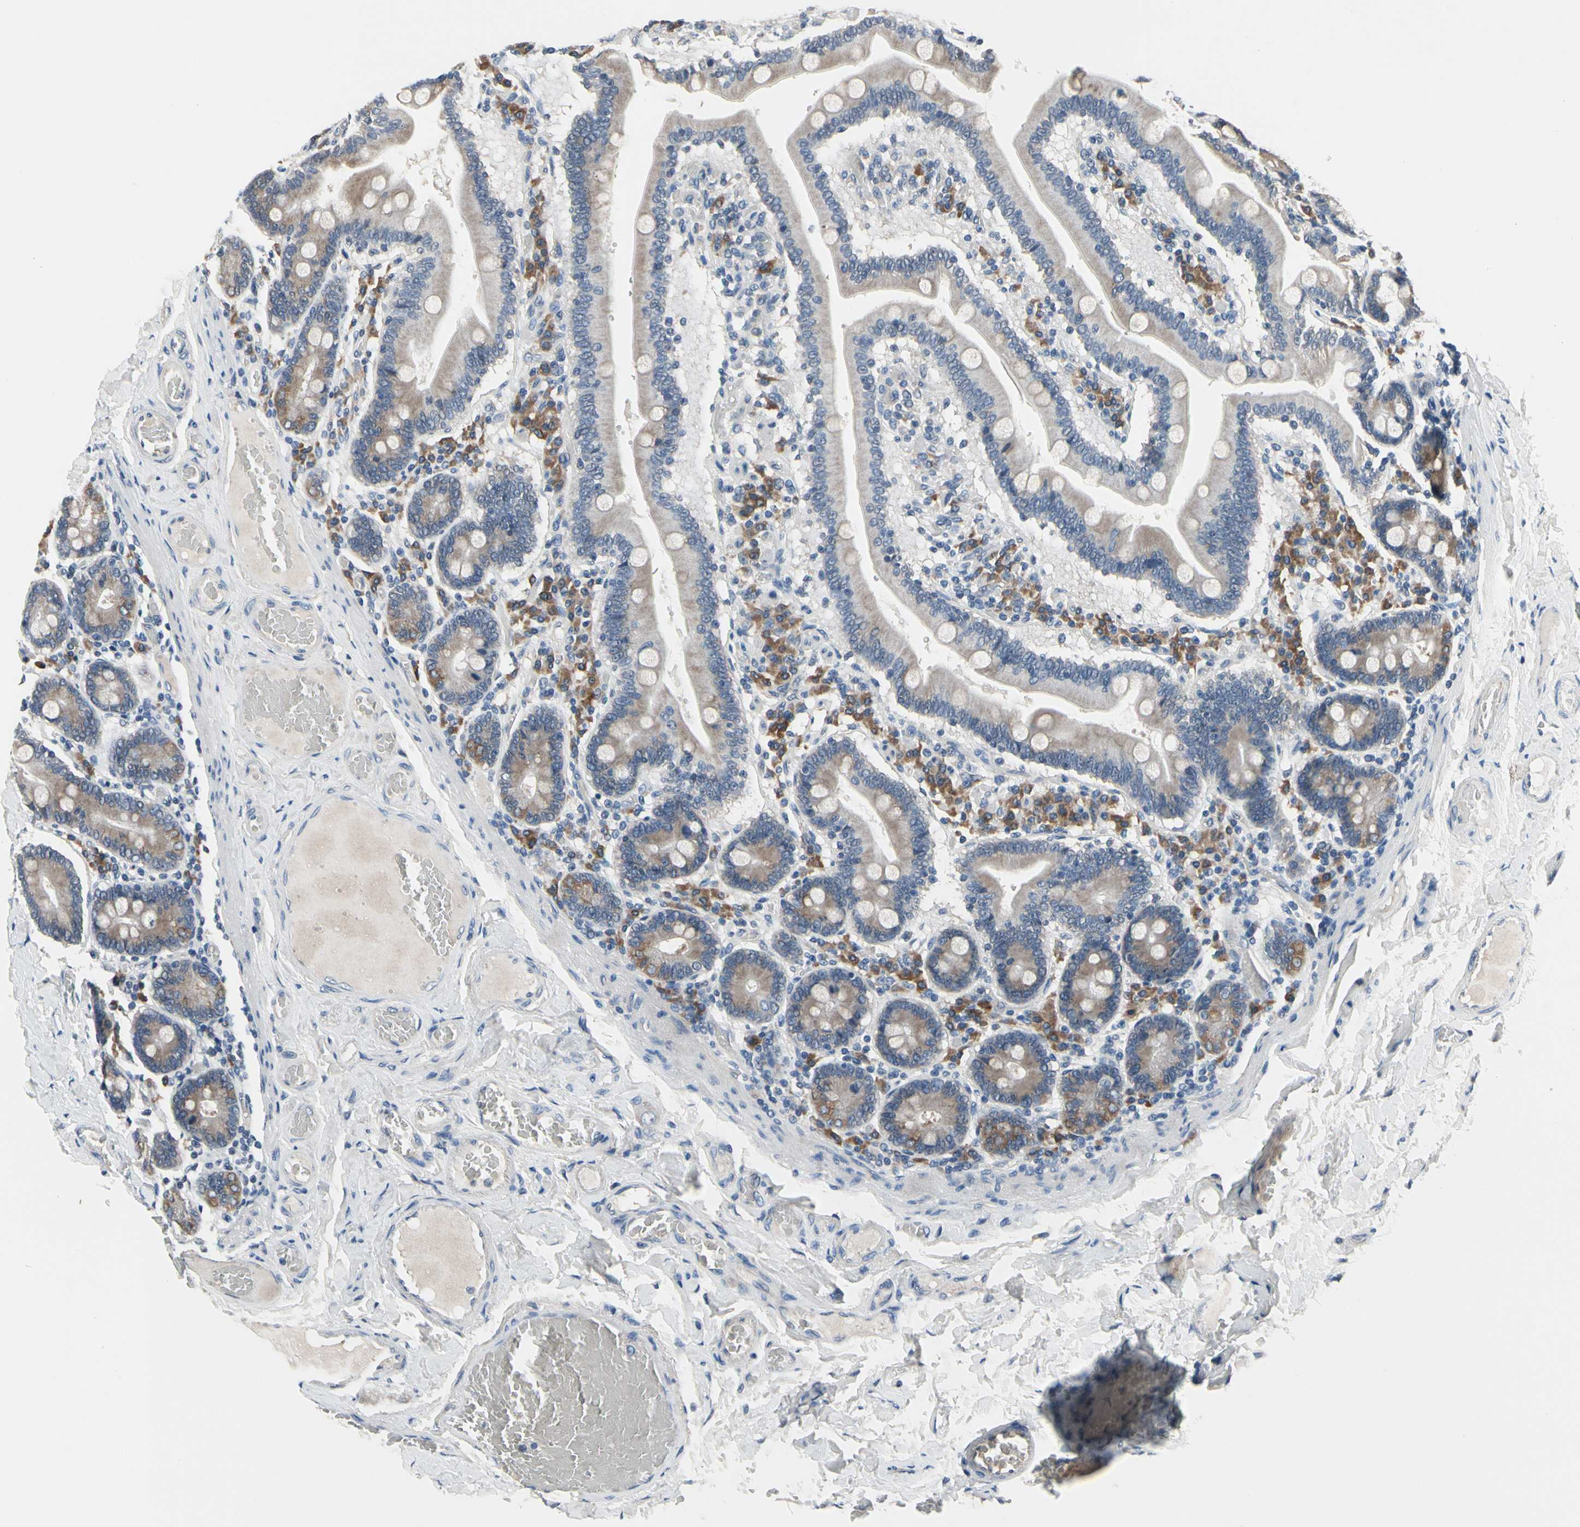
{"staining": {"intensity": "weak", "quantity": "25%-75%", "location": "cytoplasmic/membranous"}, "tissue": "duodenum", "cell_type": "Glandular cells", "image_type": "normal", "snomed": [{"axis": "morphology", "description": "Normal tissue, NOS"}, {"axis": "topography", "description": "Duodenum"}], "caption": "A brown stain labels weak cytoplasmic/membranous positivity of a protein in glandular cells of normal human duodenum. The staining is performed using DAB (3,3'-diaminobenzidine) brown chromogen to label protein expression. The nuclei are counter-stained blue using hematoxylin.", "gene": "SELENOK", "patient": {"sex": "male", "age": 66}}